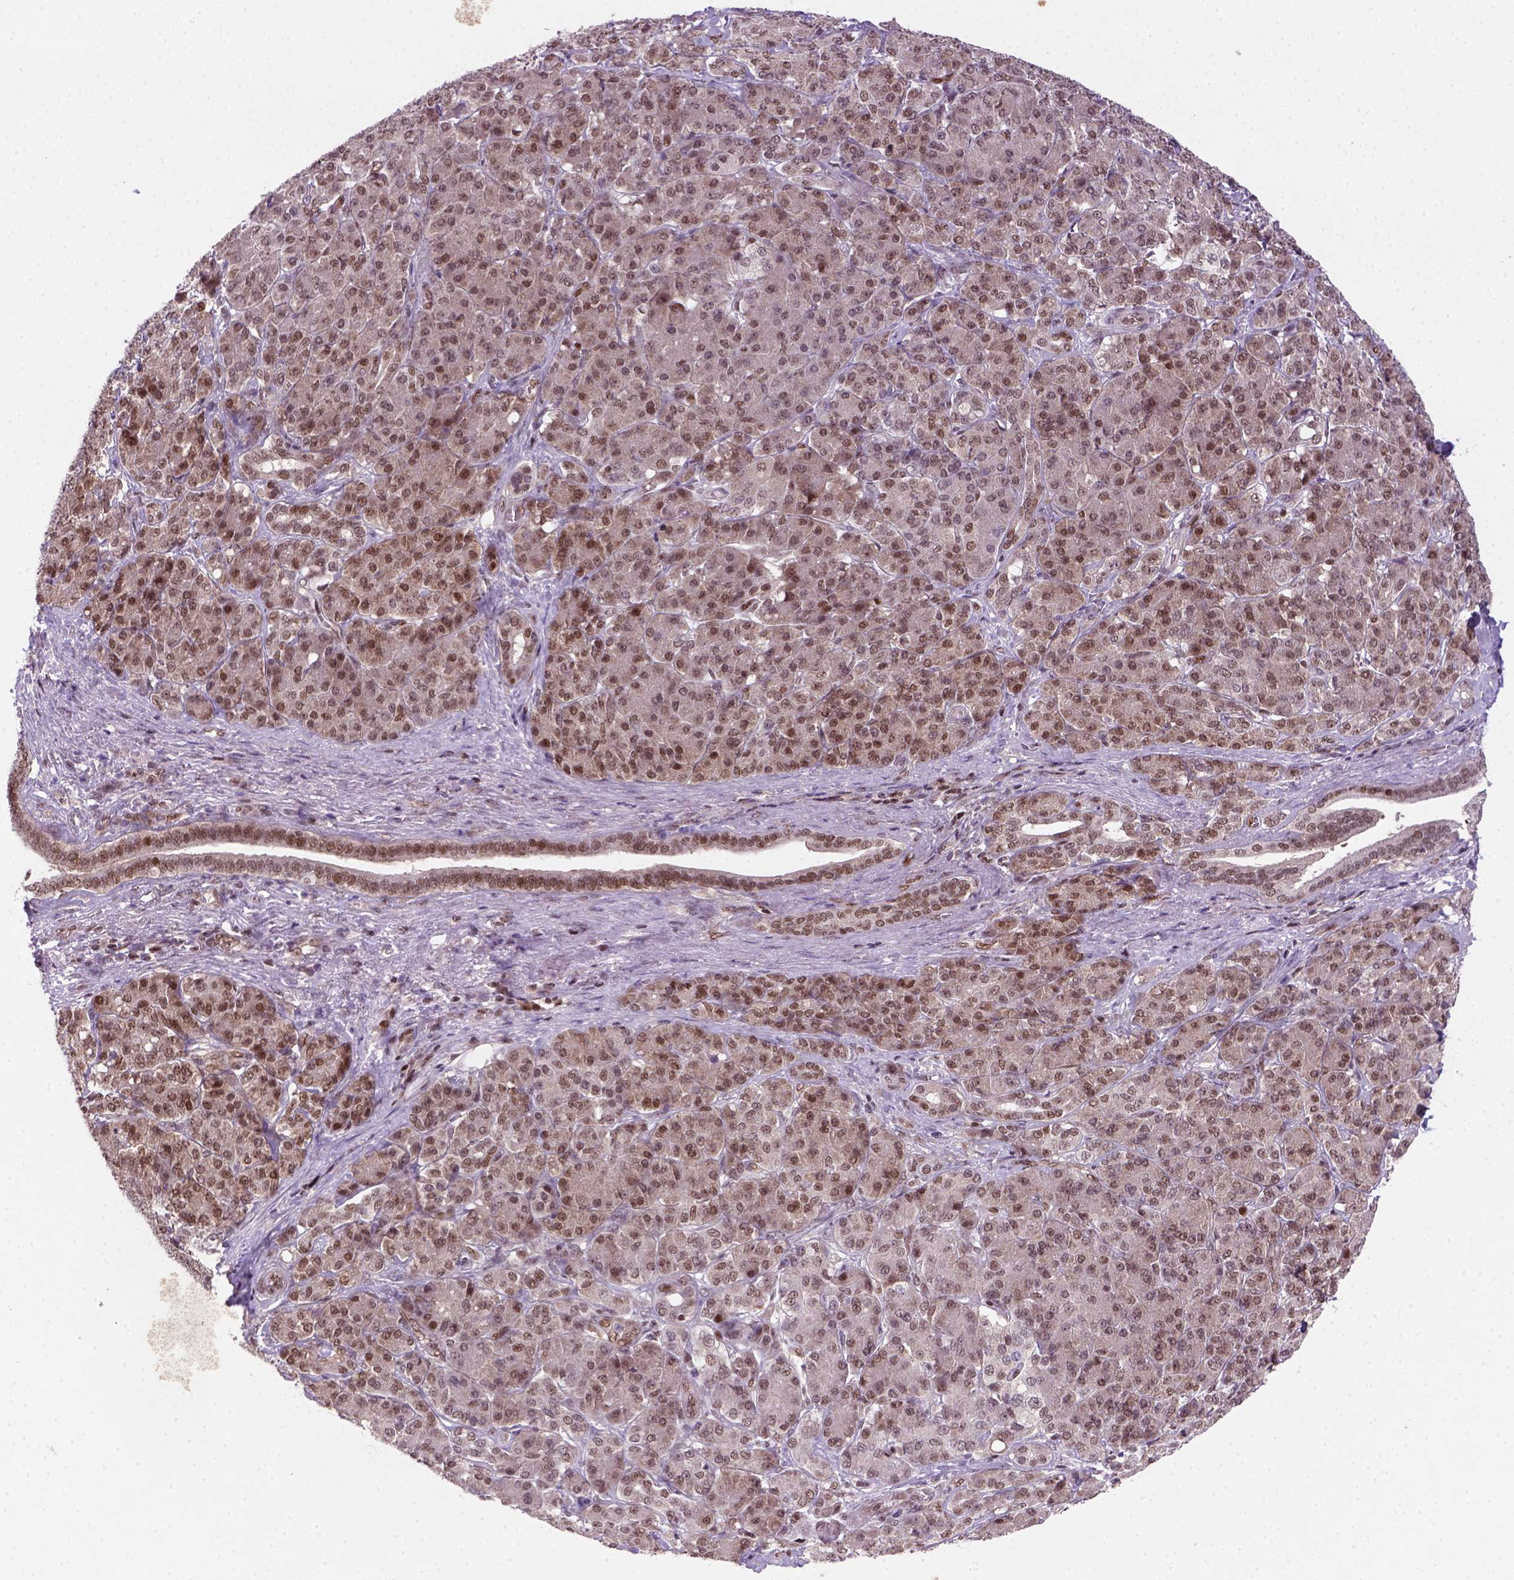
{"staining": {"intensity": "moderate", "quantity": ">75%", "location": "nuclear"}, "tissue": "pancreatic cancer", "cell_type": "Tumor cells", "image_type": "cancer", "snomed": [{"axis": "morphology", "description": "Normal tissue, NOS"}, {"axis": "morphology", "description": "Inflammation, NOS"}, {"axis": "morphology", "description": "Adenocarcinoma, NOS"}, {"axis": "topography", "description": "Pancreas"}], "caption": "There is medium levels of moderate nuclear expression in tumor cells of pancreatic cancer, as demonstrated by immunohistochemical staining (brown color).", "gene": "MGMT", "patient": {"sex": "male", "age": 57}}